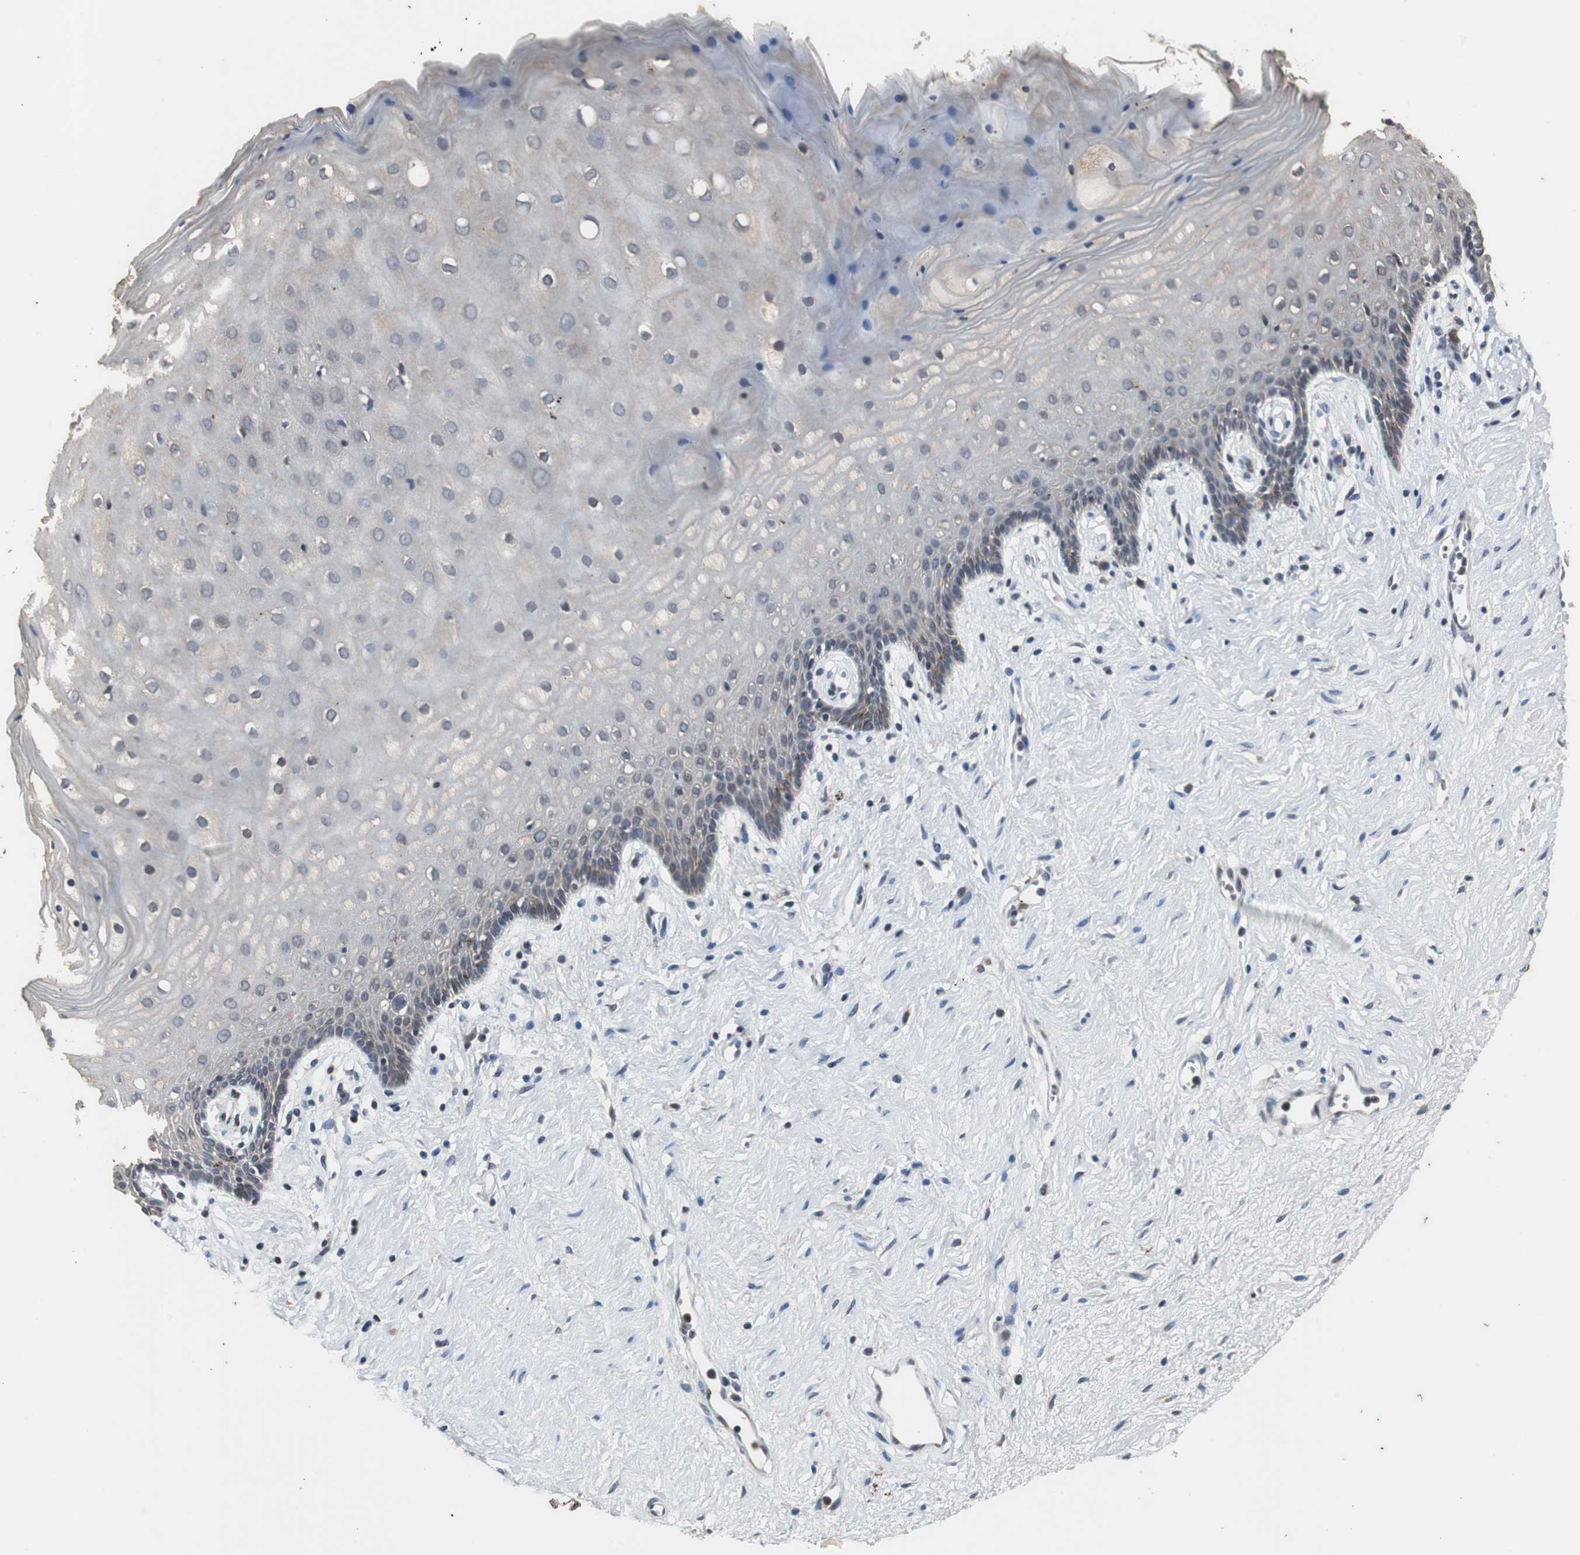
{"staining": {"intensity": "weak", "quantity": "25%-75%", "location": "cytoplasmic/membranous"}, "tissue": "vagina", "cell_type": "Squamous epithelial cells", "image_type": "normal", "snomed": [{"axis": "morphology", "description": "Normal tissue, NOS"}, {"axis": "topography", "description": "Vagina"}], "caption": "Weak cytoplasmic/membranous protein positivity is seen in approximately 25%-75% of squamous epithelial cells in vagina. Nuclei are stained in blue.", "gene": "CRADD", "patient": {"sex": "female", "age": 44}}